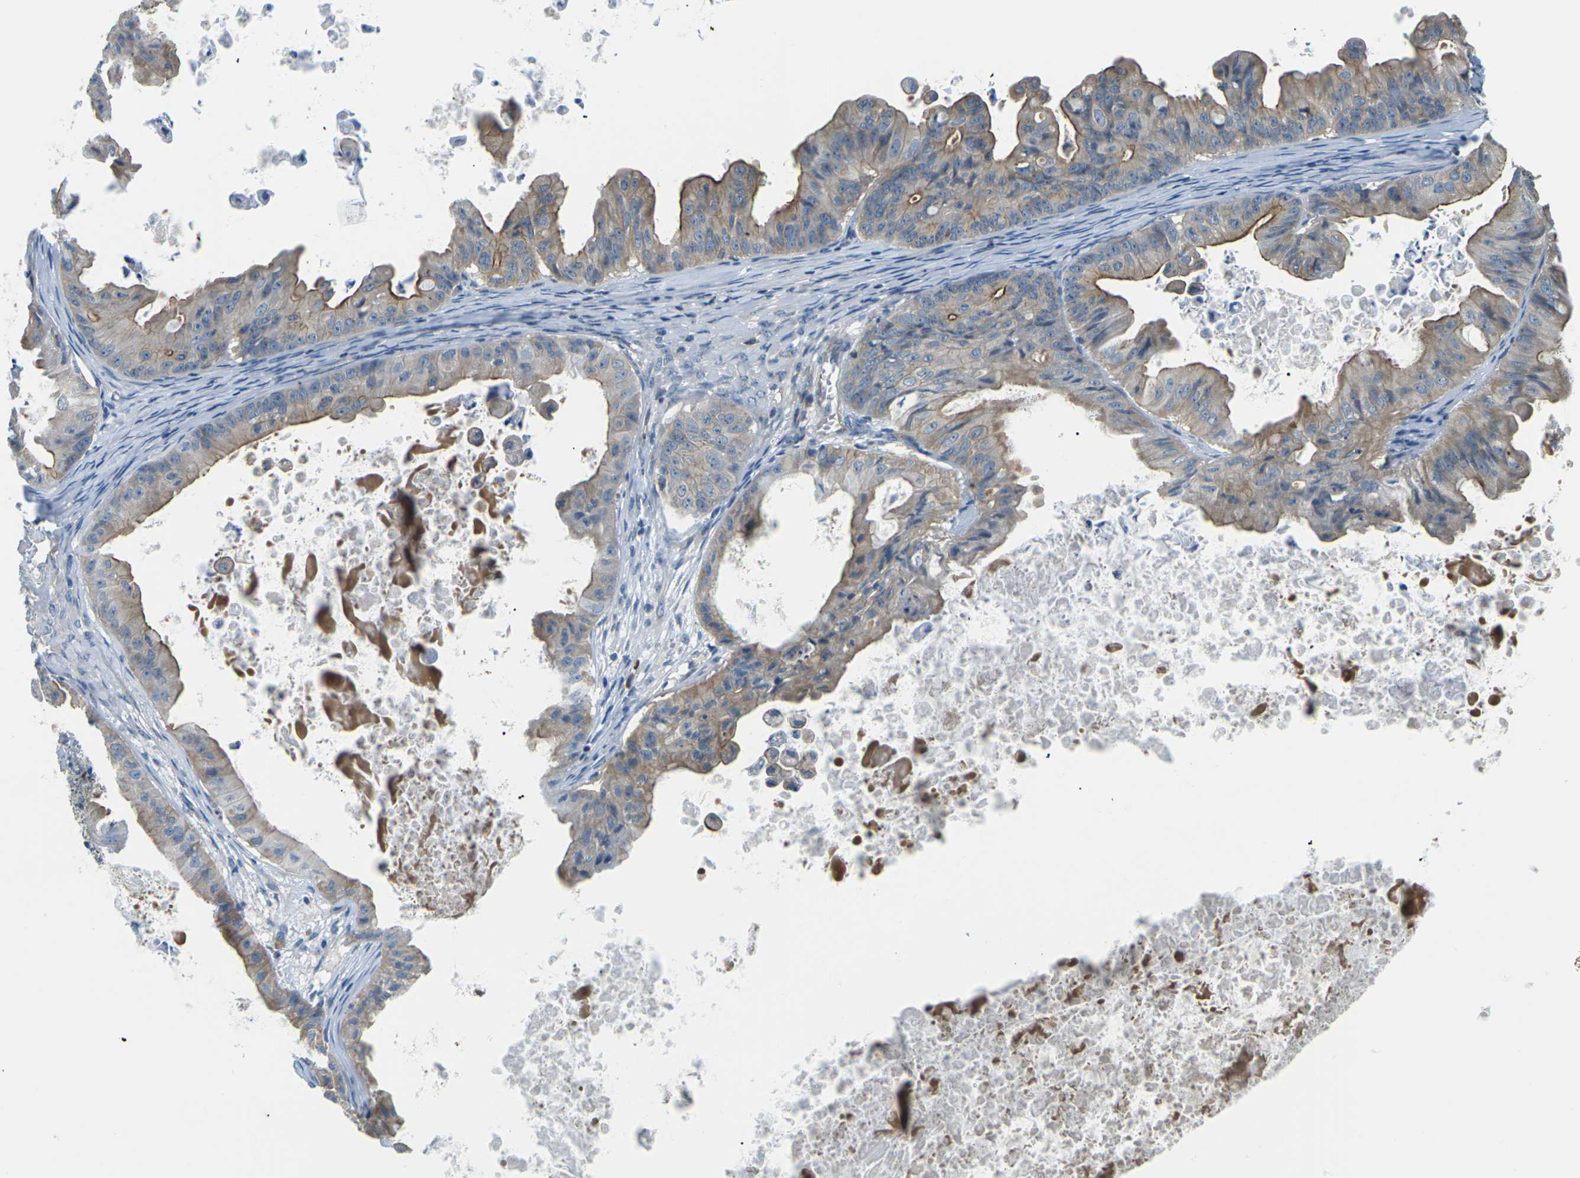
{"staining": {"intensity": "moderate", "quantity": "25%-75%", "location": "cytoplasmic/membranous"}, "tissue": "ovarian cancer", "cell_type": "Tumor cells", "image_type": "cancer", "snomed": [{"axis": "morphology", "description": "Cystadenocarcinoma, mucinous, NOS"}, {"axis": "topography", "description": "Ovary"}], "caption": "Immunohistochemistry (IHC) (DAB (3,3'-diaminobenzidine)) staining of human ovarian cancer (mucinous cystadenocarcinoma) demonstrates moderate cytoplasmic/membranous protein positivity in about 25%-75% of tumor cells. Immunohistochemistry stains the protein of interest in brown and the nuclei are stained blue.", "gene": "SLC13A3", "patient": {"sex": "female", "age": 37}}